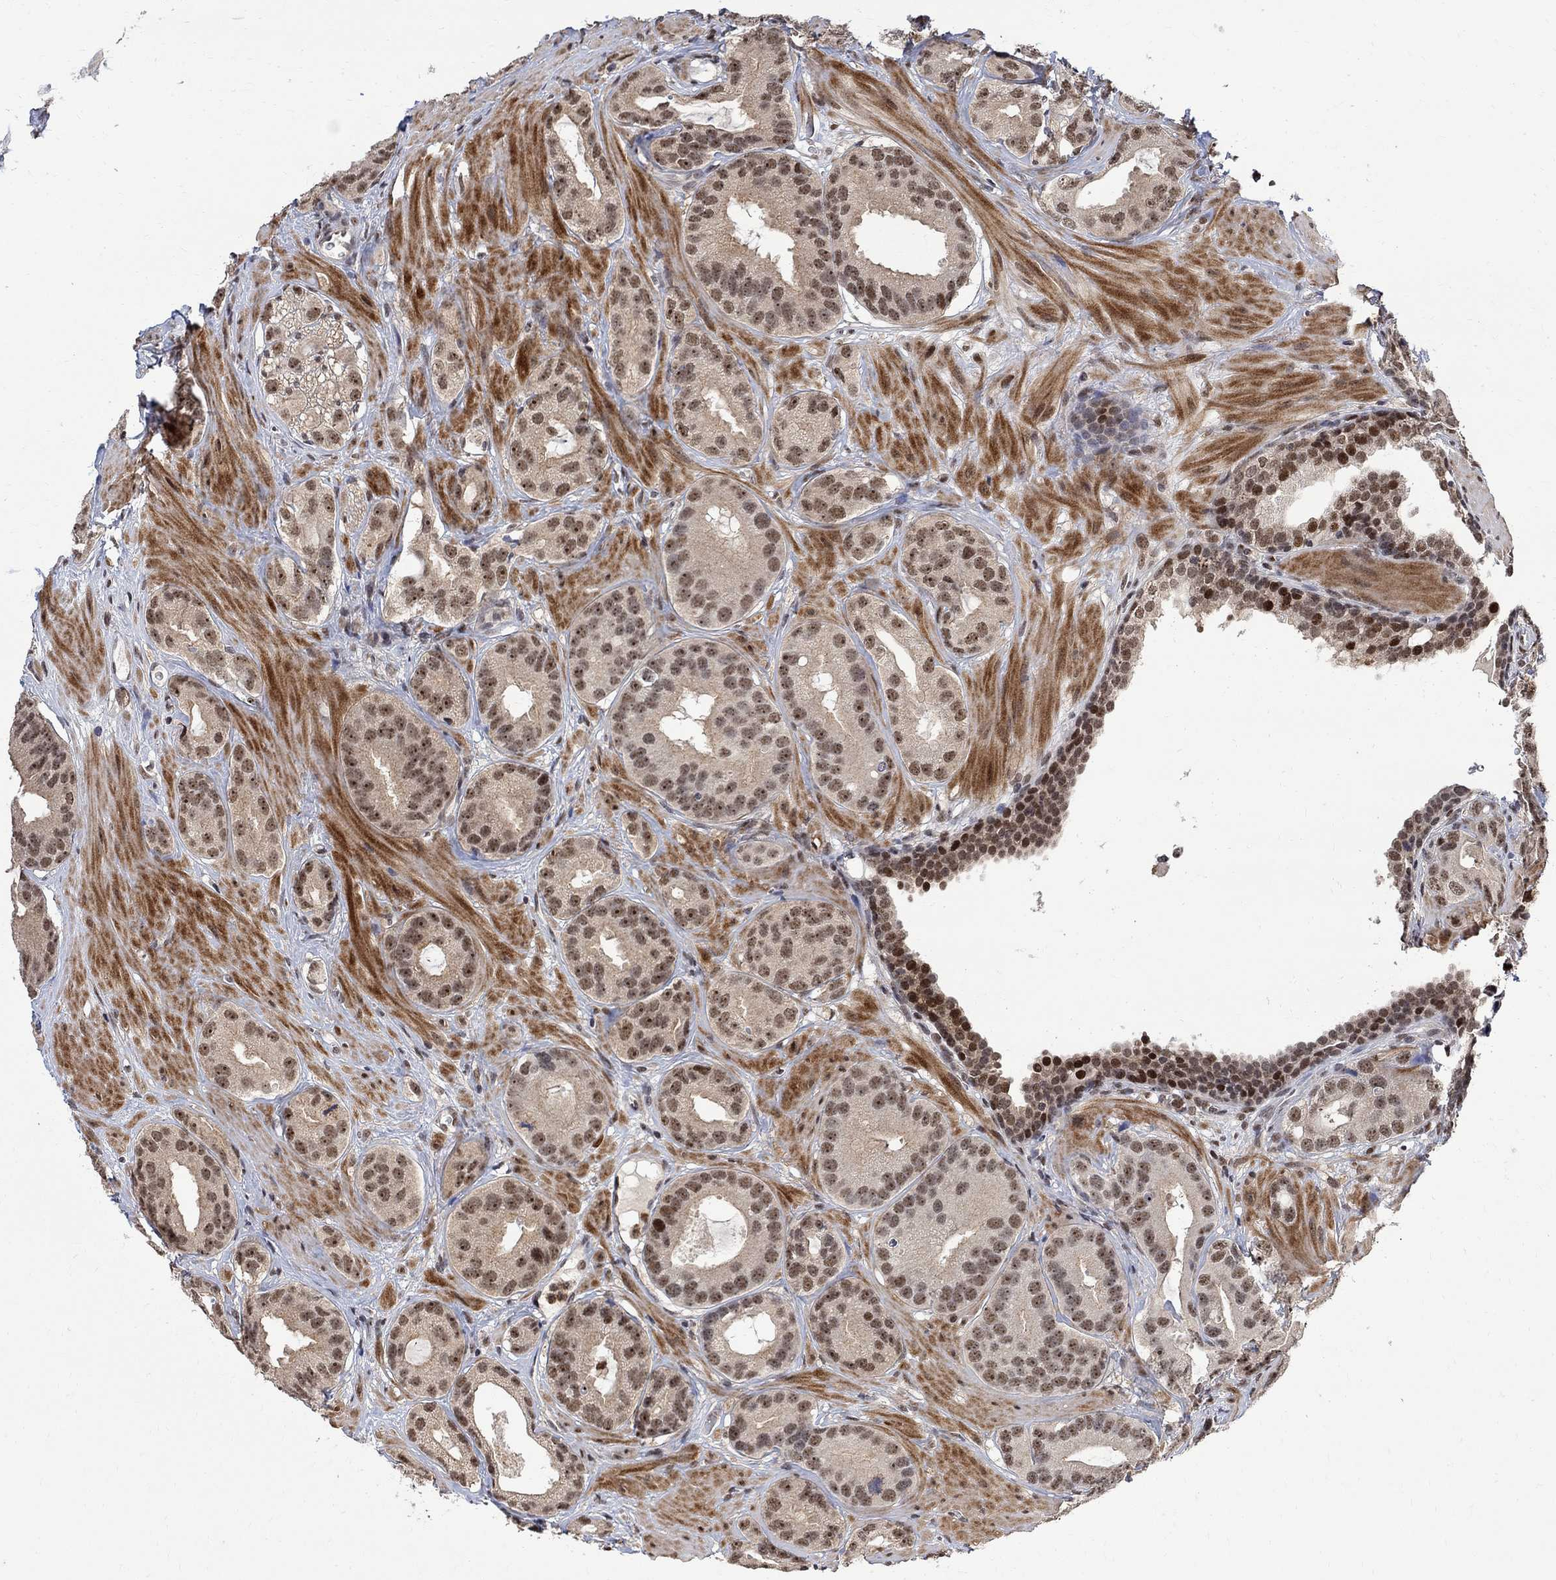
{"staining": {"intensity": "moderate", "quantity": "<25%", "location": "nuclear"}, "tissue": "prostate cancer", "cell_type": "Tumor cells", "image_type": "cancer", "snomed": [{"axis": "morphology", "description": "Adenocarcinoma, NOS"}, {"axis": "topography", "description": "Prostate"}], "caption": "Brown immunohistochemical staining in human prostate adenocarcinoma shows moderate nuclear expression in about <25% of tumor cells.", "gene": "E4F1", "patient": {"sex": "male", "age": 69}}